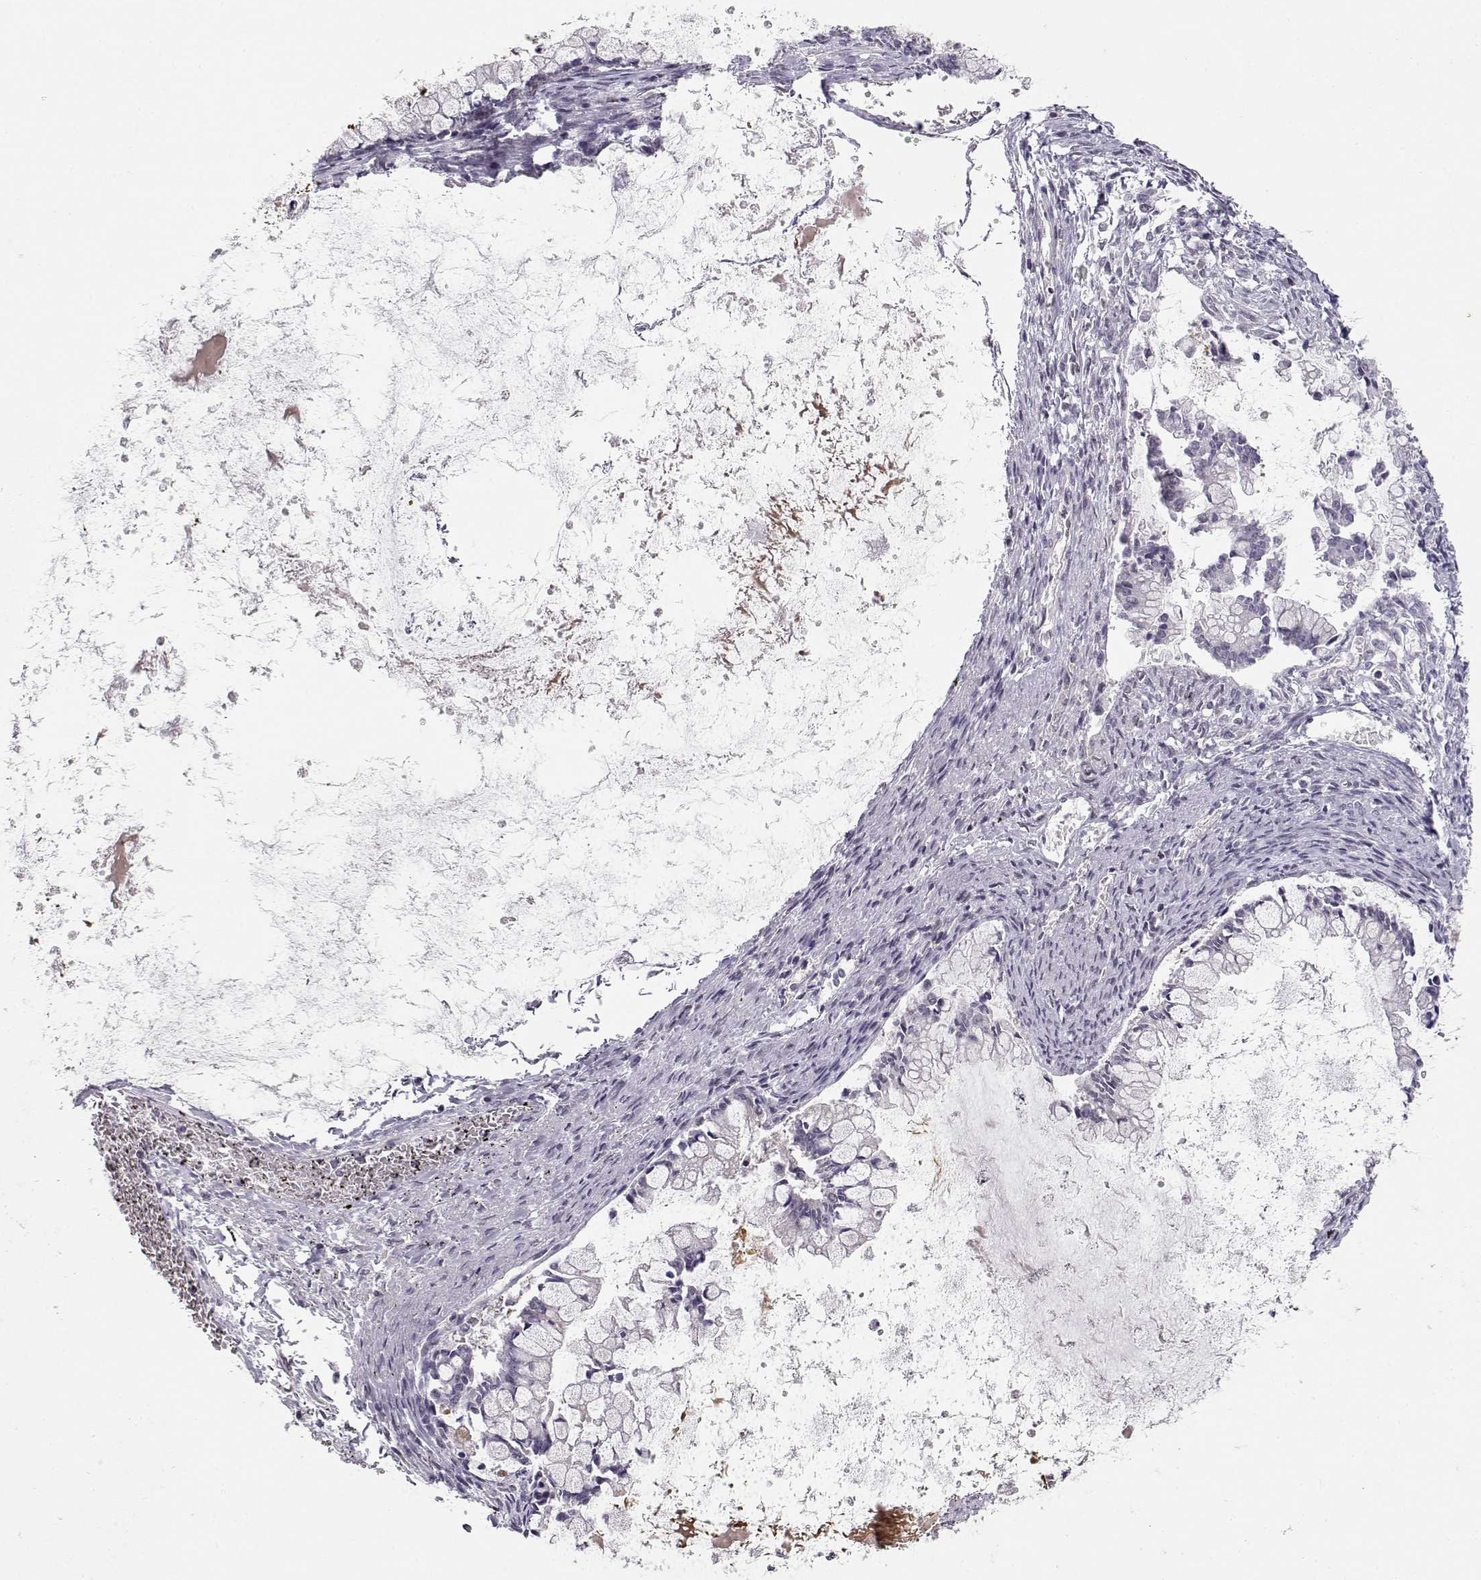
{"staining": {"intensity": "negative", "quantity": "none", "location": "none"}, "tissue": "ovarian cancer", "cell_type": "Tumor cells", "image_type": "cancer", "snomed": [{"axis": "morphology", "description": "Cystadenocarcinoma, mucinous, NOS"}, {"axis": "topography", "description": "Ovary"}], "caption": "Photomicrograph shows no protein staining in tumor cells of ovarian mucinous cystadenocarcinoma tissue.", "gene": "TEPP", "patient": {"sex": "female", "age": 67}}